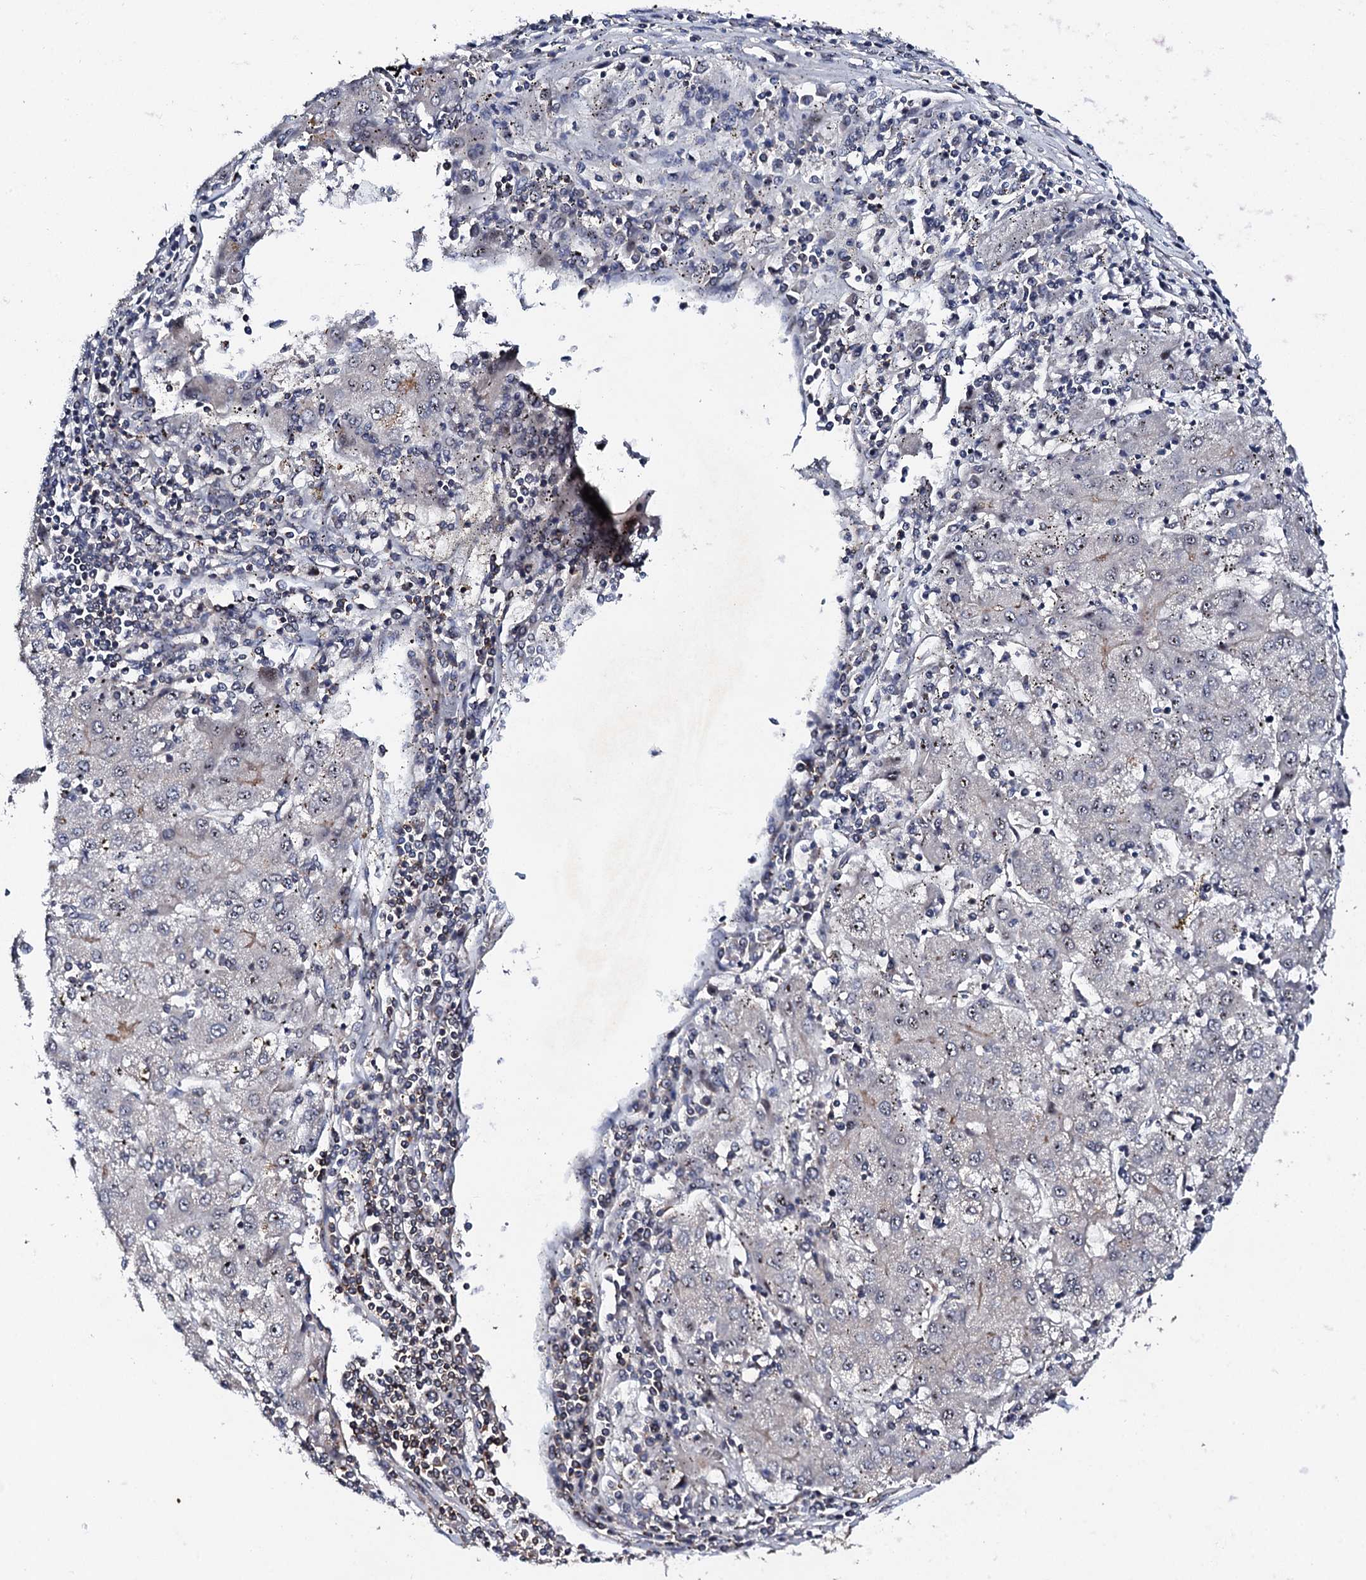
{"staining": {"intensity": "negative", "quantity": "none", "location": "none"}, "tissue": "liver cancer", "cell_type": "Tumor cells", "image_type": "cancer", "snomed": [{"axis": "morphology", "description": "Carcinoma, Hepatocellular, NOS"}, {"axis": "topography", "description": "Liver"}], "caption": "The immunohistochemistry micrograph has no significant positivity in tumor cells of liver cancer (hepatocellular carcinoma) tissue.", "gene": "GTPBP4", "patient": {"sex": "male", "age": 72}}